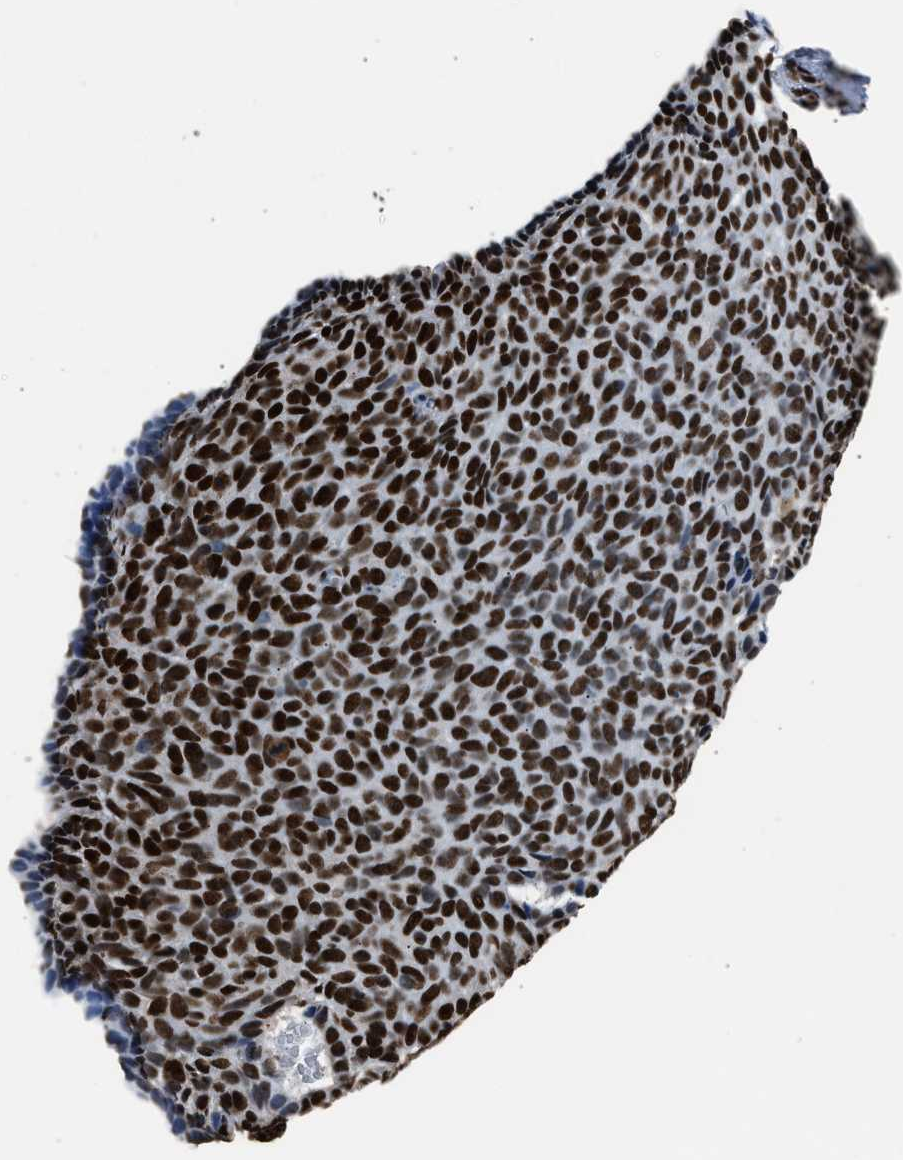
{"staining": {"intensity": "strong", "quantity": ">75%", "location": "nuclear"}, "tissue": "skin cancer", "cell_type": "Tumor cells", "image_type": "cancer", "snomed": [{"axis": "morphology", "description": "Basal cell carcinoma"}, {"axis": "topography", "description": "Skin"}], "caption": "Human basal cell carcinoma (skin) stained for a protein (brown) shows strong nuclear positive positivity in about >75% of tumor cells.", "gene": "SAFB", "patient": {"sex": "male", "age": 61}}